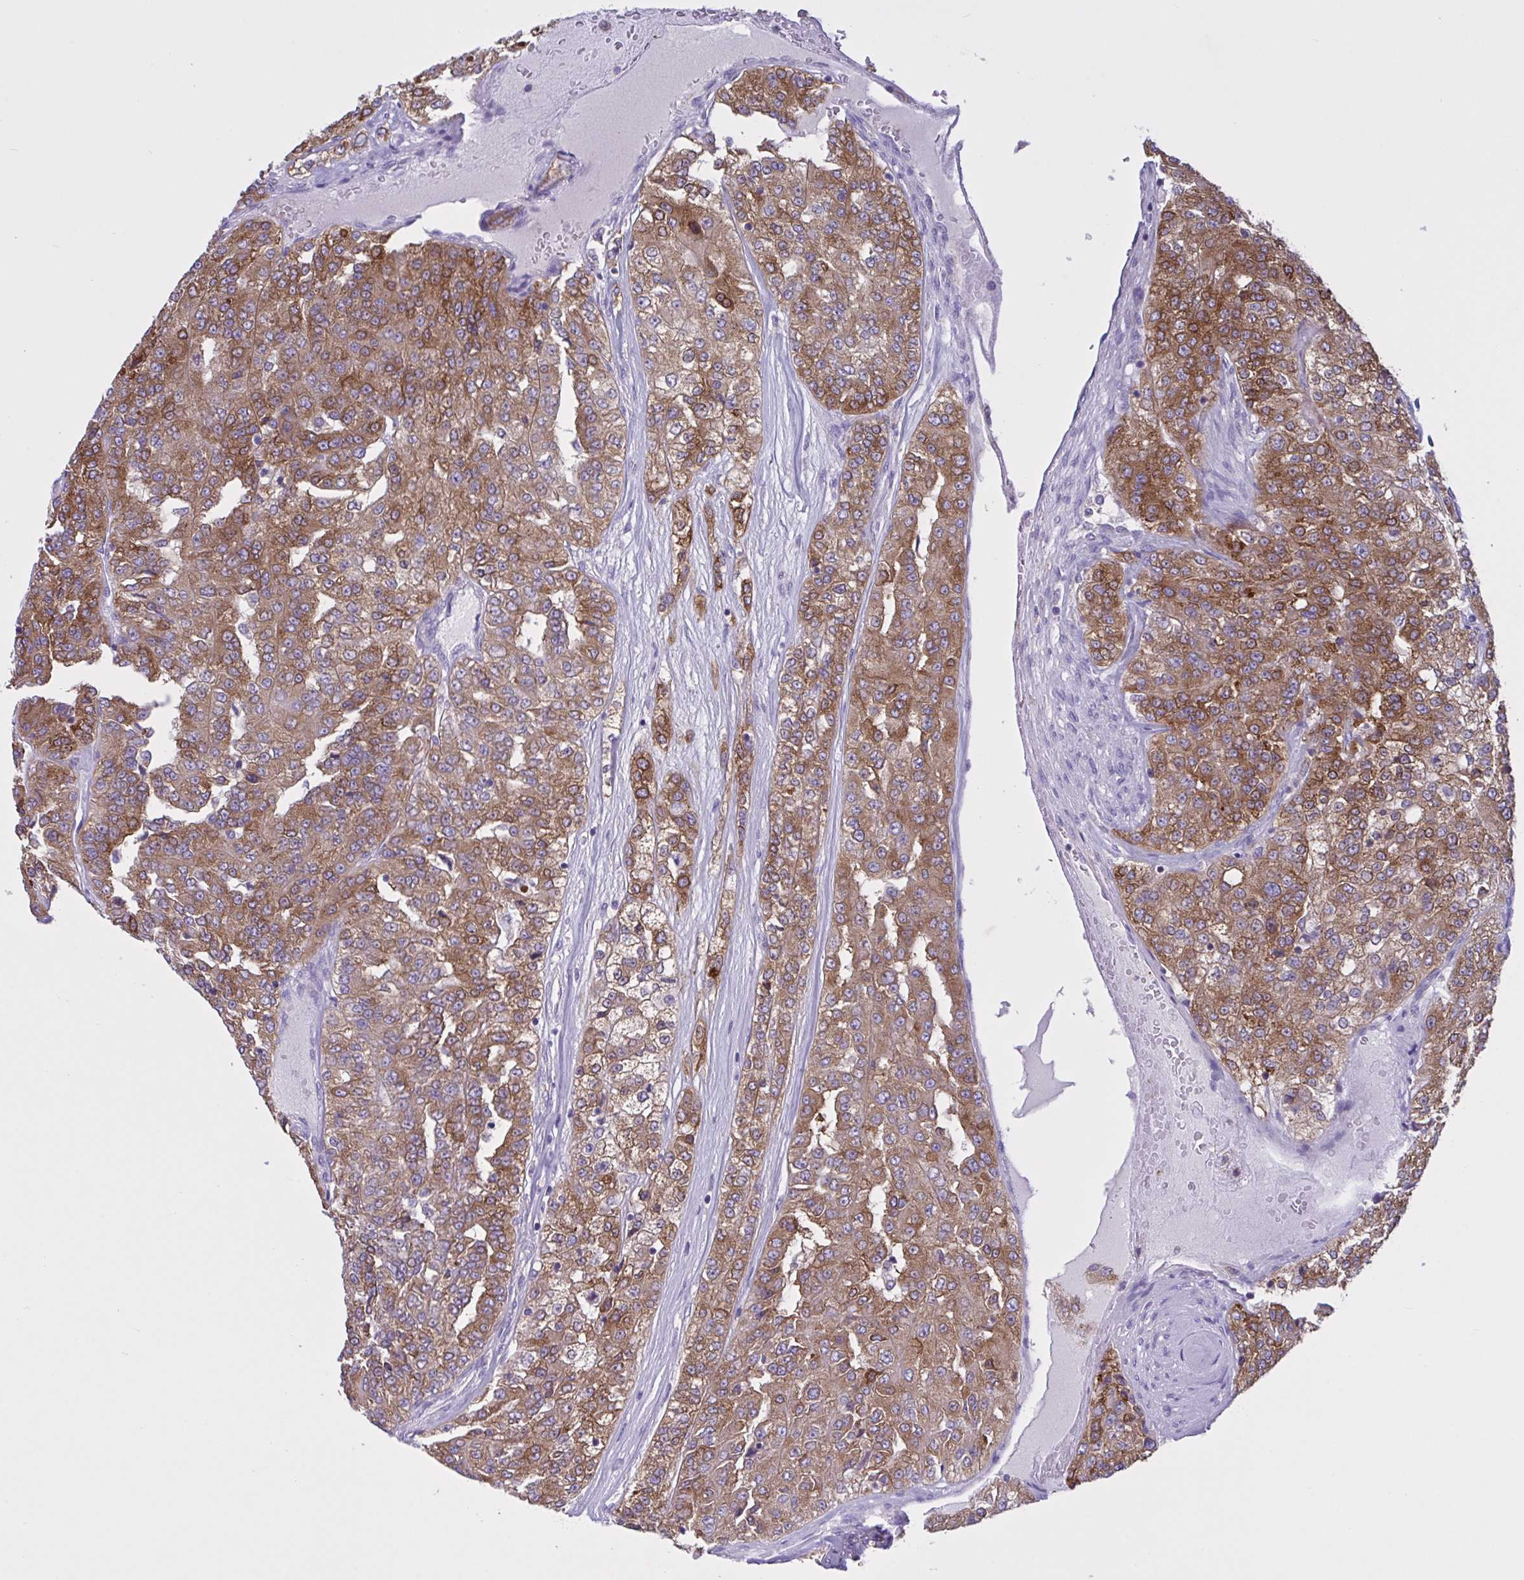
{"staining": {"intensity": "moderate", "quantity": ">75%", "location": "cytoplasmic/membranous"}, "tissue": "renal cancer", "cell_type": "Tumor cells", "image_type": "cancer", "snomed": [{"axis": "morphology", "description": "Adenocarcinoma, NOS"}, {"axis": "topography", "description": "Kidney"}], "caption": "Protein expression analysis of adenocarcinoma (renal) displays moderate cytoplasmic/membranous positivity in about >75% of tumor cells.", "gene": "OR51M1", "patient": {"sex": "female", "age": 63}}